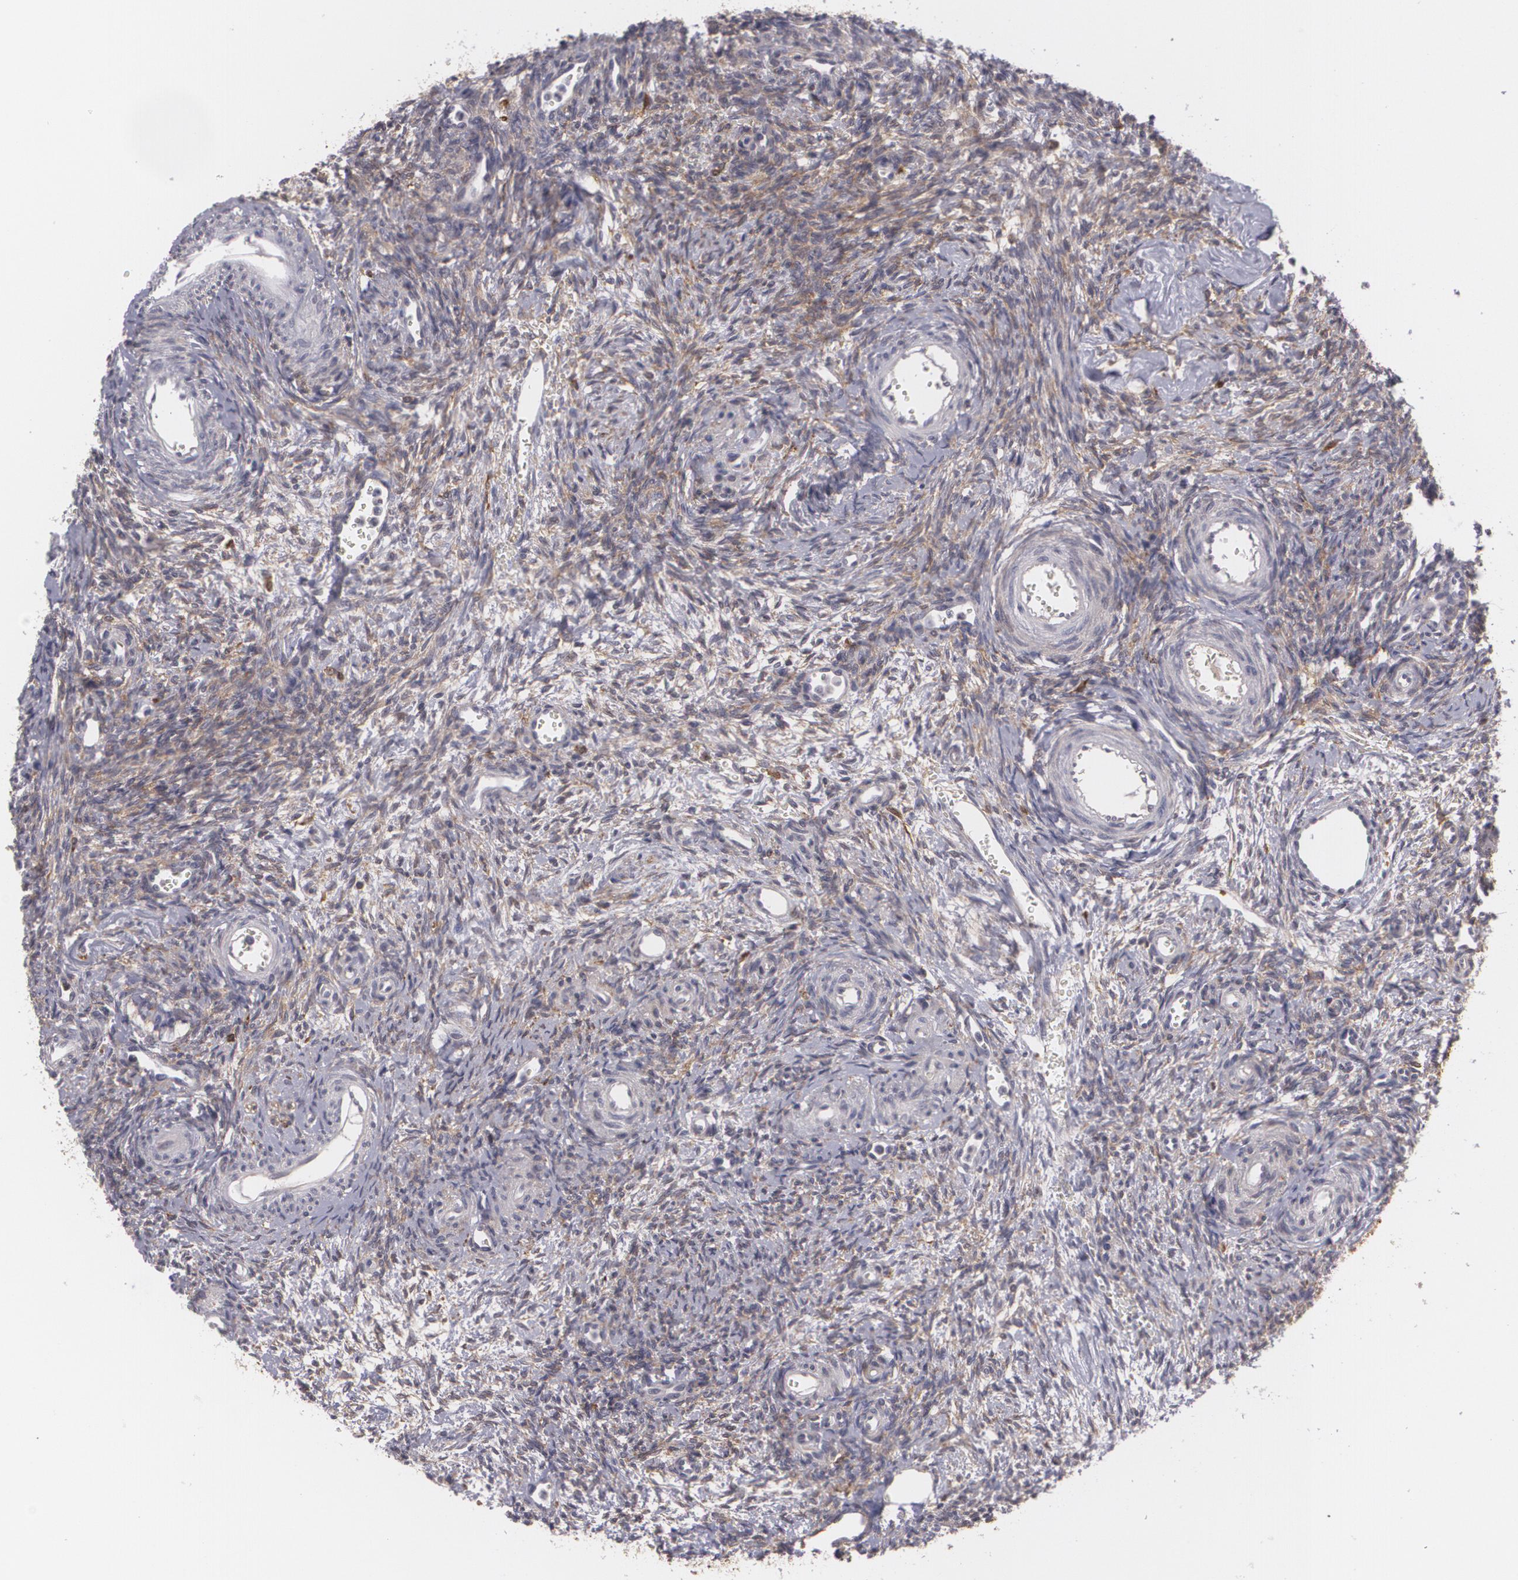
{"staining": {"intensity": "weak", "quantity": "25%-75%", "location": "cytoplasmic/membranous"}, "tissue": "ovary", "cell_type": "Ovarian stroma cells", "image_type": "normal", "snomed": [{"axis": "morphology", "description": "Normal tissue, NOS"}, {"axis": "topography", "description": "Ovary"}], "caption": "A high-resolution micrograph shows immunohistochemistry (IHC) staining of unremarkable ovary, which displays weak cytoplasmic/membranous expression in about 25%-75% of ovarian stroma cells.", "gene": "BIN1", "patient": {"sex": "female", "age": 39}}